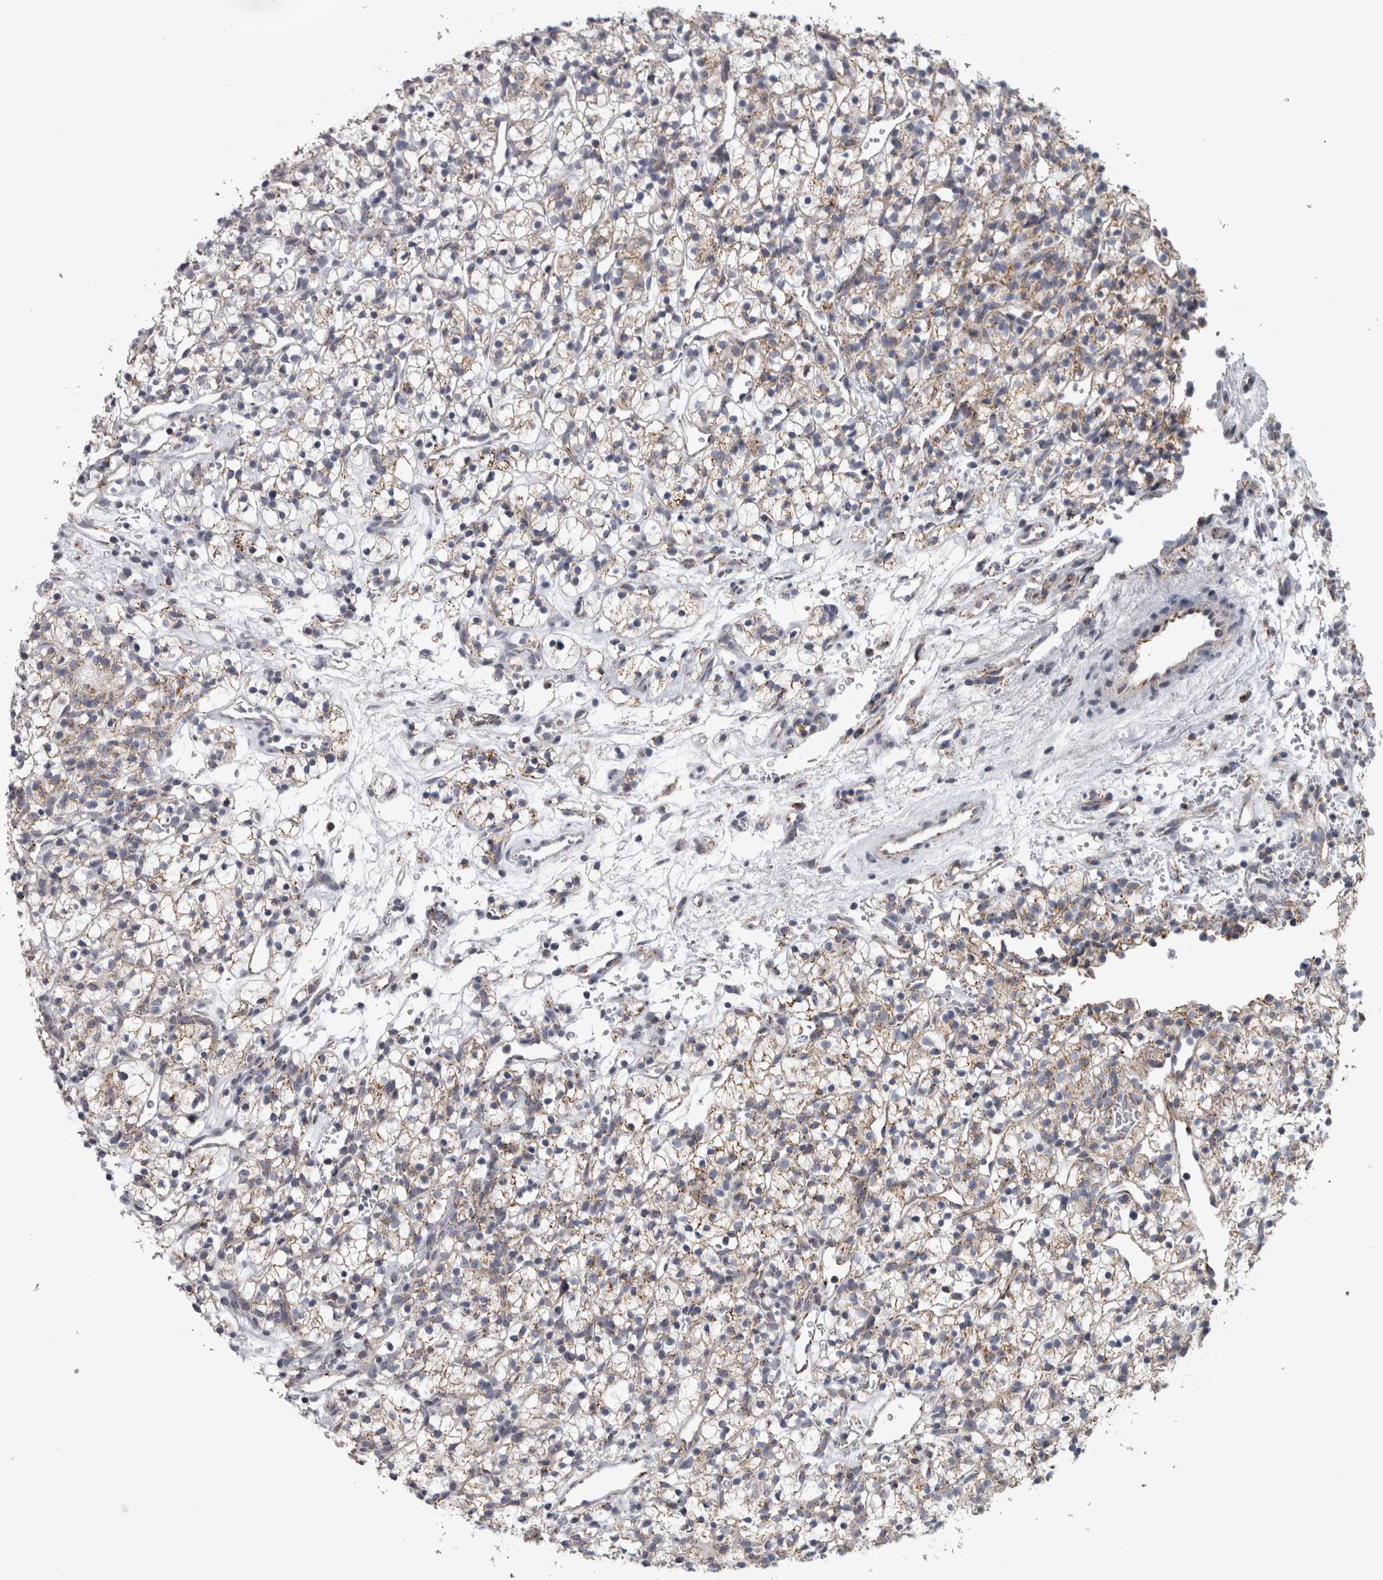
{"staining": {"intensity": "weak", "quantity": ">75%", "location": "cytoplasmic/membranous"}, "tissue": "renal cancer", "cell_type": "Tumor cells", "image_type": "cancer", "snomed": [{"axis": "morphology", "description": "Adenocarcinoma, NOS"}, {"axis": "topography", "description": "Kidney"}], "caption": "Immunohistochemical staining of human adenocarcinoma (renal) exhibits low levels of weak cytoplasmic/membranous positivity in approximately >75% of tumor cells. Using DAB (3,3'-diaminobenzidine) (brown) and hematoxylin (blue) stains, captured at high magnification using brightfield microscopy.", "gene": "DBT", "patient": {"sex": "female", "age": 57}}